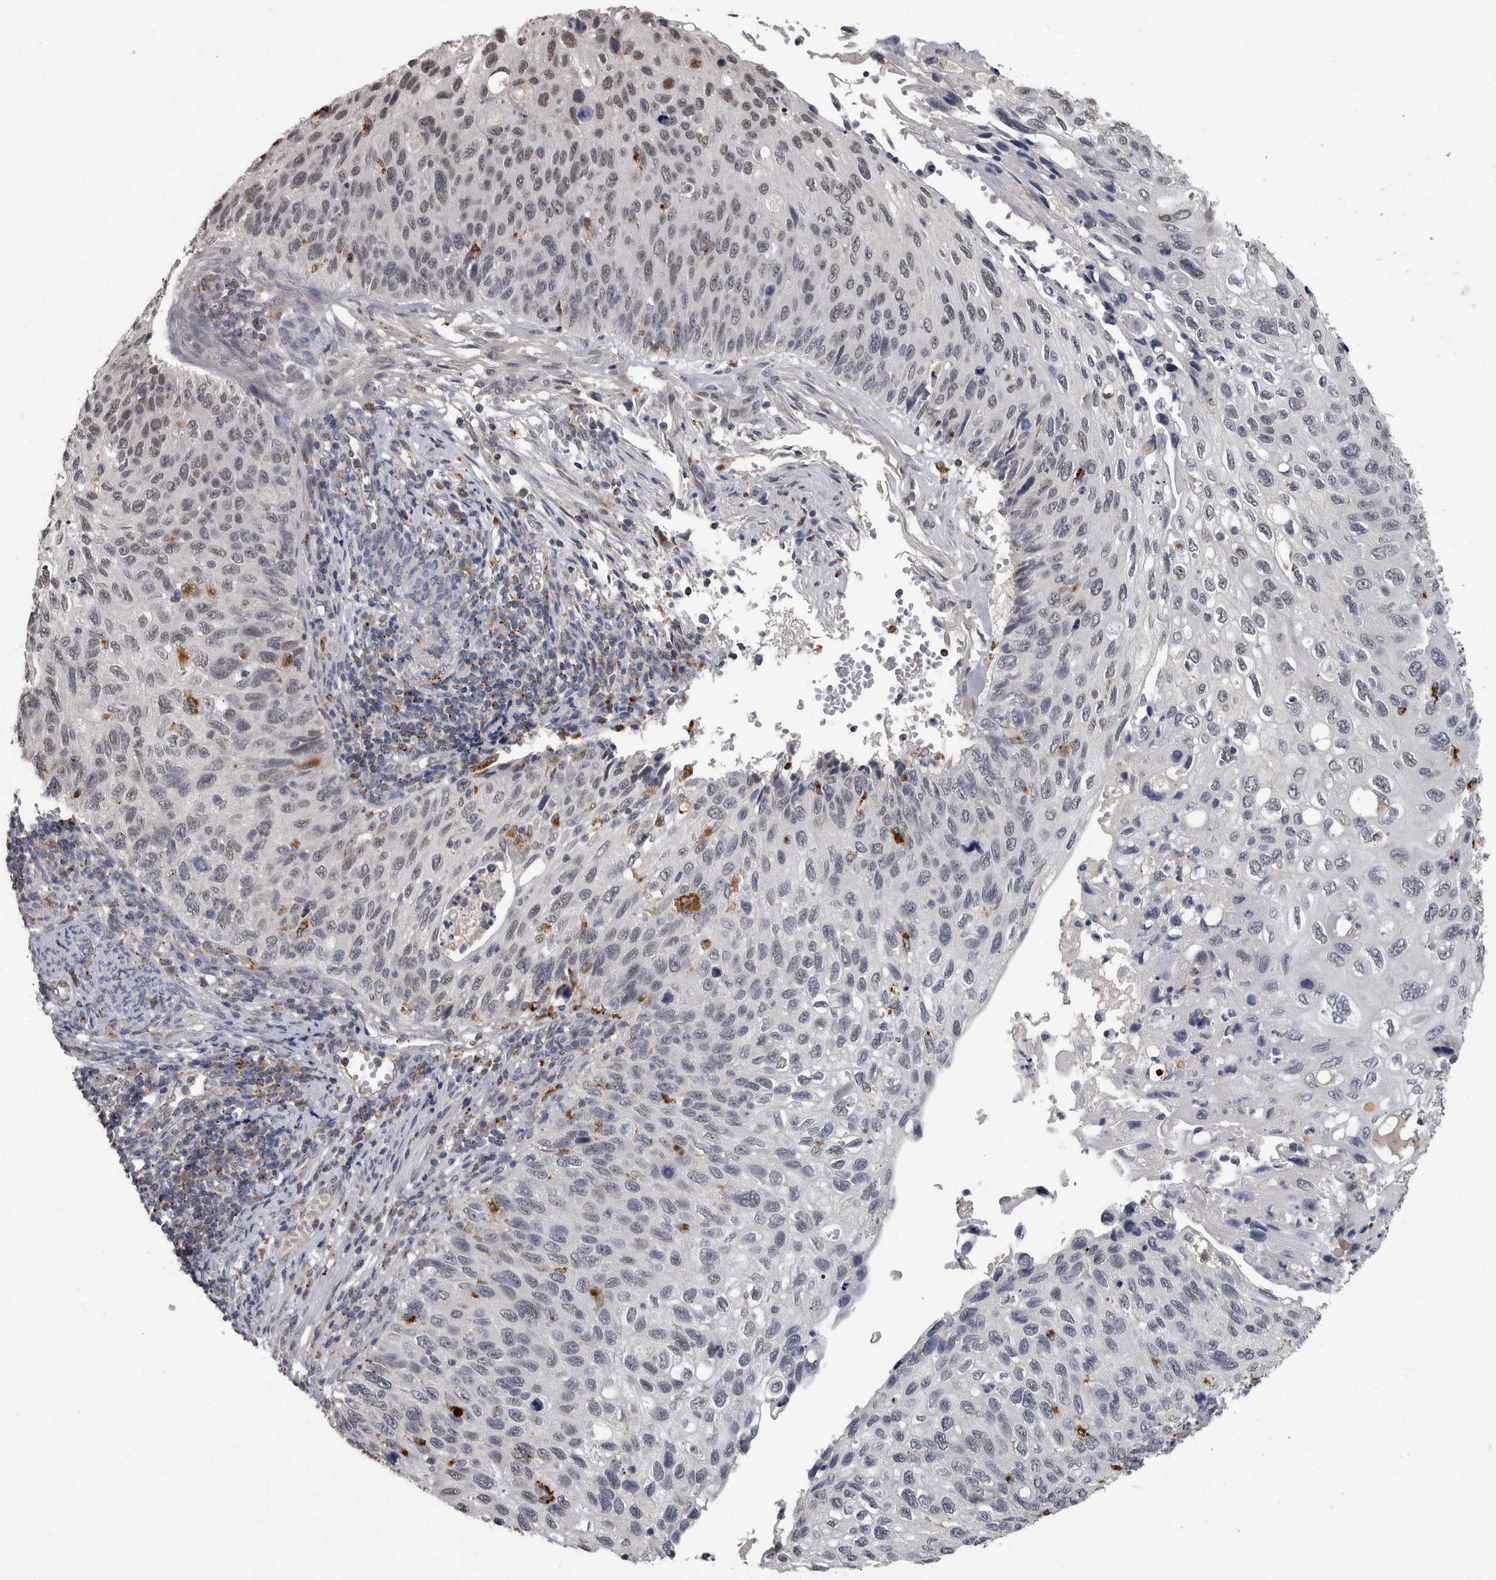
{"staining": {"intensity": "negative", "quantity": "none", "location": "none"}, "tissue": "cervical cancer", "cell_type": "Tumor cells", "image_type": "cancer", "snomed": [{"axis": "morphology", "description": "Squamous cell carcinoma, NOS"}, {"axis": "topography", "description": "Cervix"}], "caption": "A photomicrograph of cervical cancer (squamous cell carcinoma) stained for a protein reveals no brown staining in tumor cells.", "gene": "NAAA", "patient": {"sex": "female", "age": 70}}